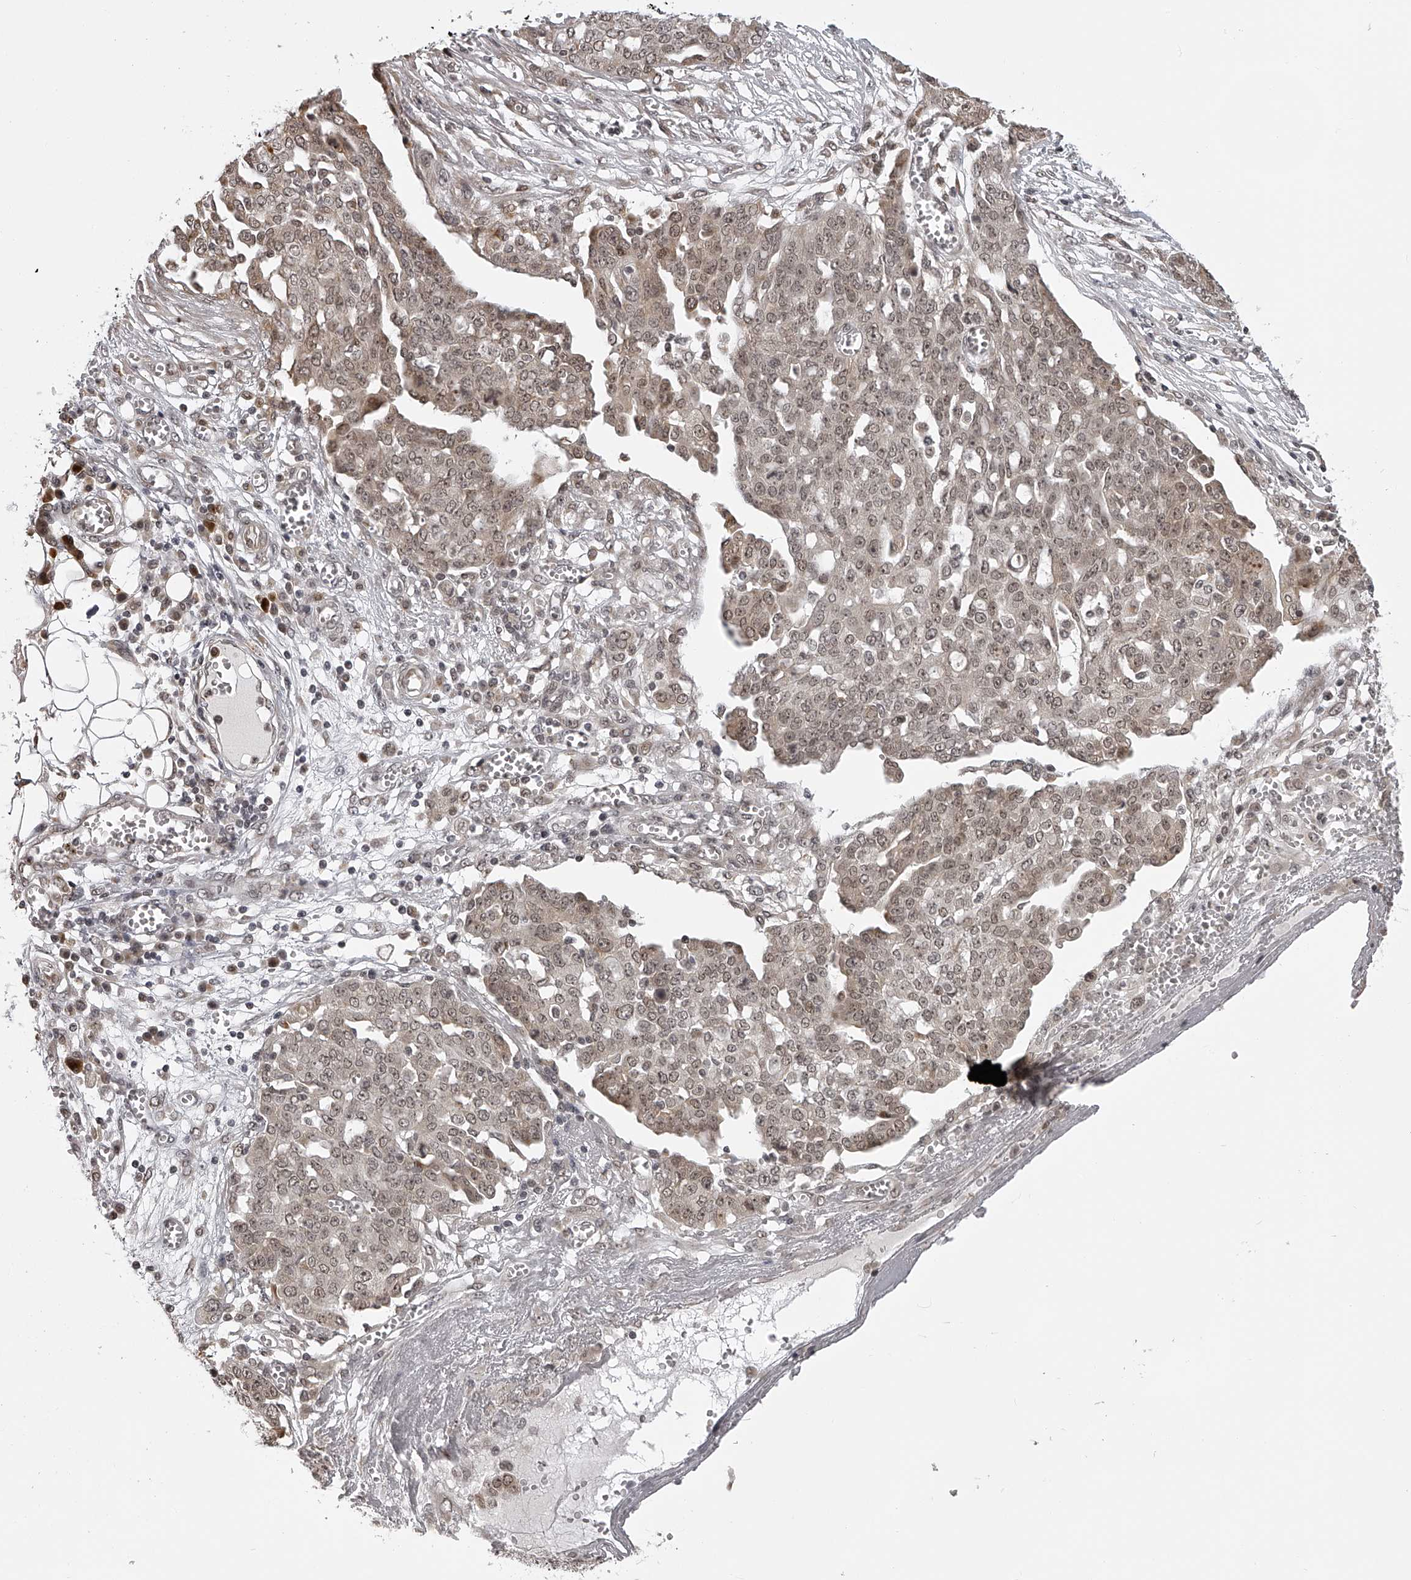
{"staining": {"intensity": "weak", "quantity": ">75%", "location": "nuclear"}, "tissue": "ovarian cancer", "cell_type": "Tumor cells", "image_type": "cancer", "snomed": [{"axis": "morphology", "description": "Cystadenocarcinoma, serous, NOS"}, {"axis": "topography", "description": "Soft tissue"}, {"axis": "topography", "description": "Ovary"}], "caption": "This photomicrograph exhibits IHC staining of human ovarian cancer (serous cystadenocarcinoma), with low weak nuclear expression in approximately >75% of tumor cells.", "gene": "ODF2L", "patient": {"sex": "female", "age": 57}}